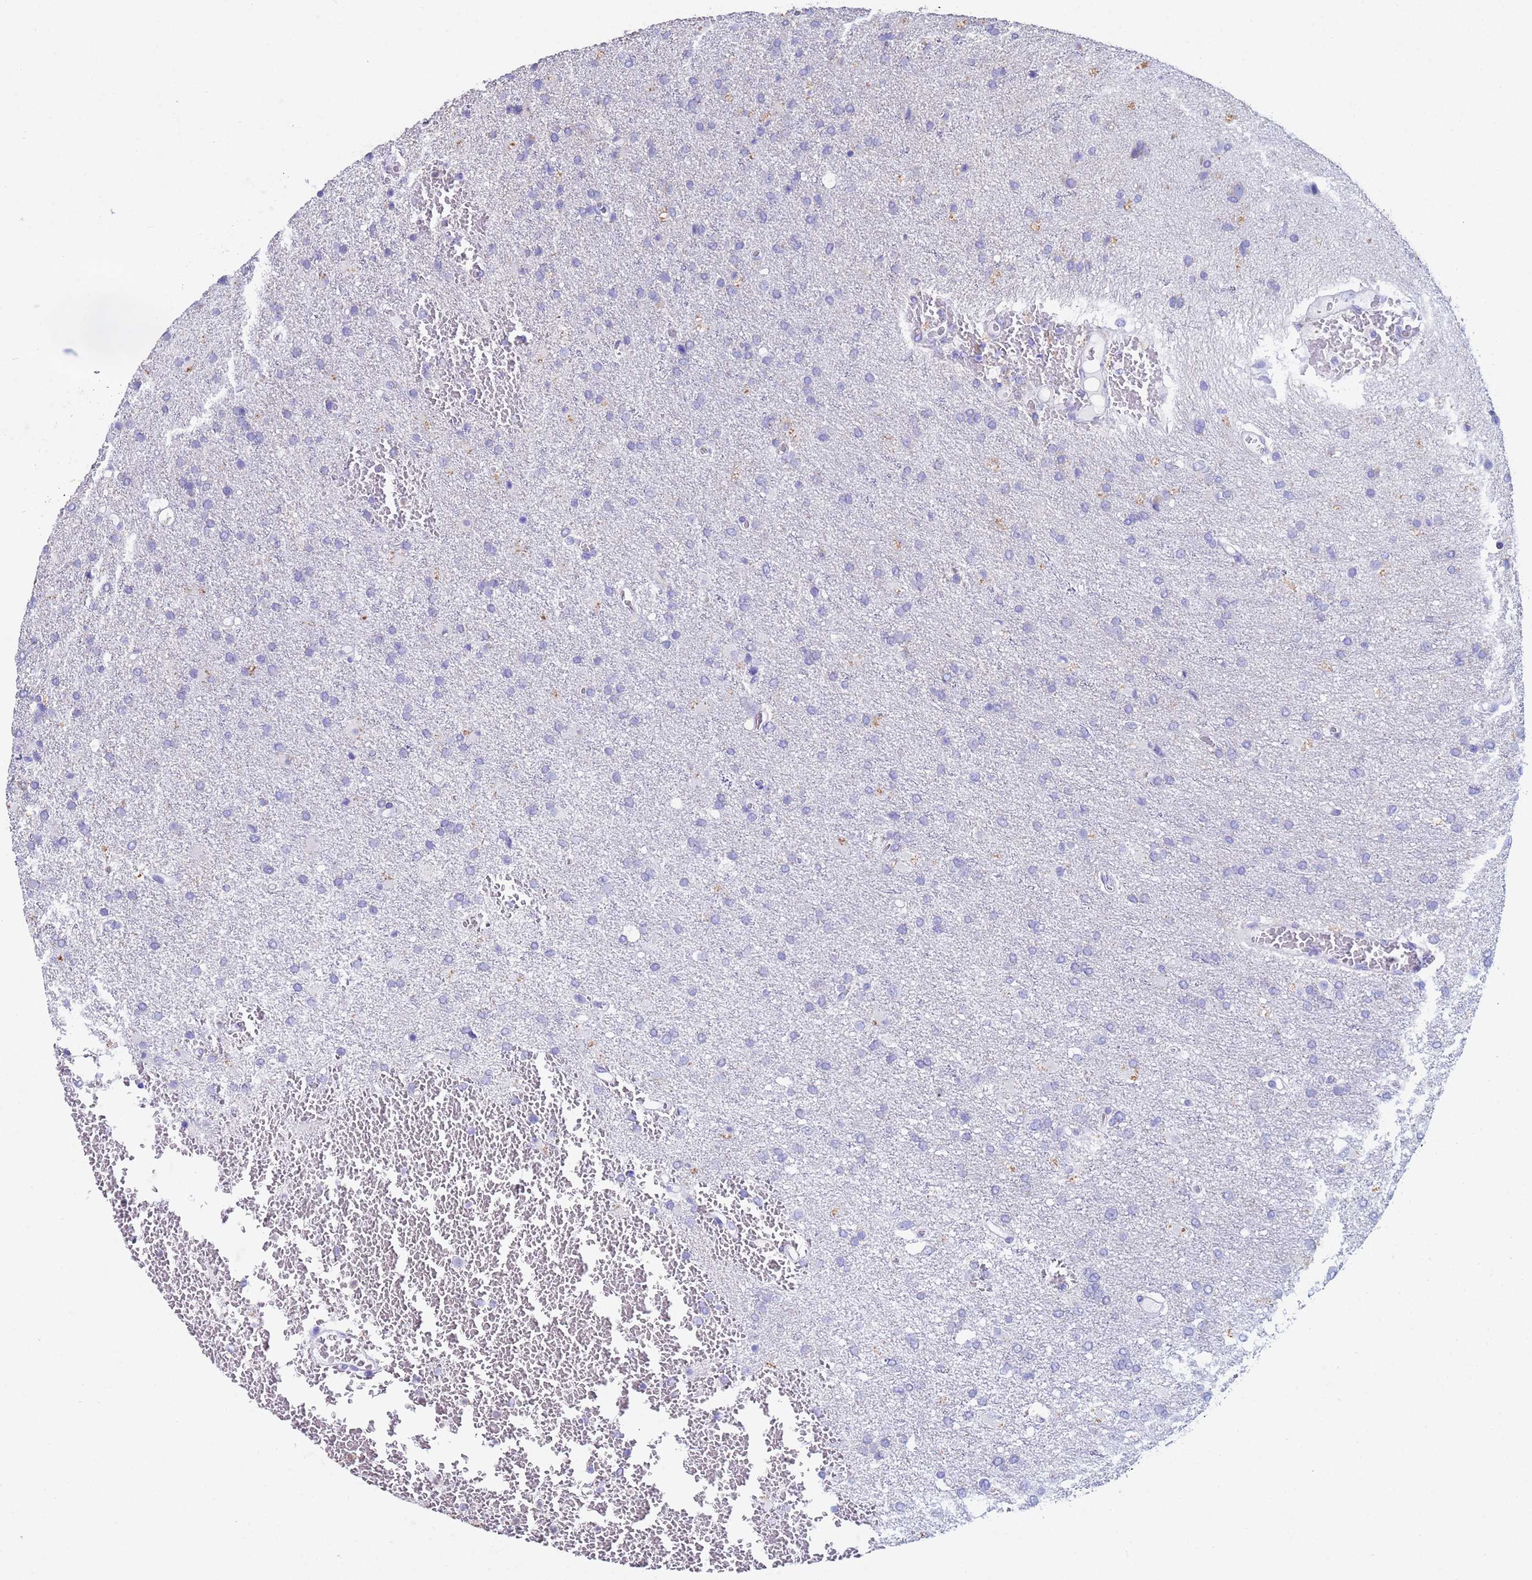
{"staining": {"intensity": "negative", "quantity": "none", "location": "none"}, "tissue": "glioma", "cell_type": "Tumor cells", "image_type": "cancer", "snomed": [{"axis": "morphology", "description": "Glioma, malignant, High grade"}, {"axis": "topography", "description": "Brain"}], "caption": "A photomicrograph of human glioma is negative for staining in tumor cells.", "gene": "CSTB", "patient": {"sex": "female", "age": 74}}